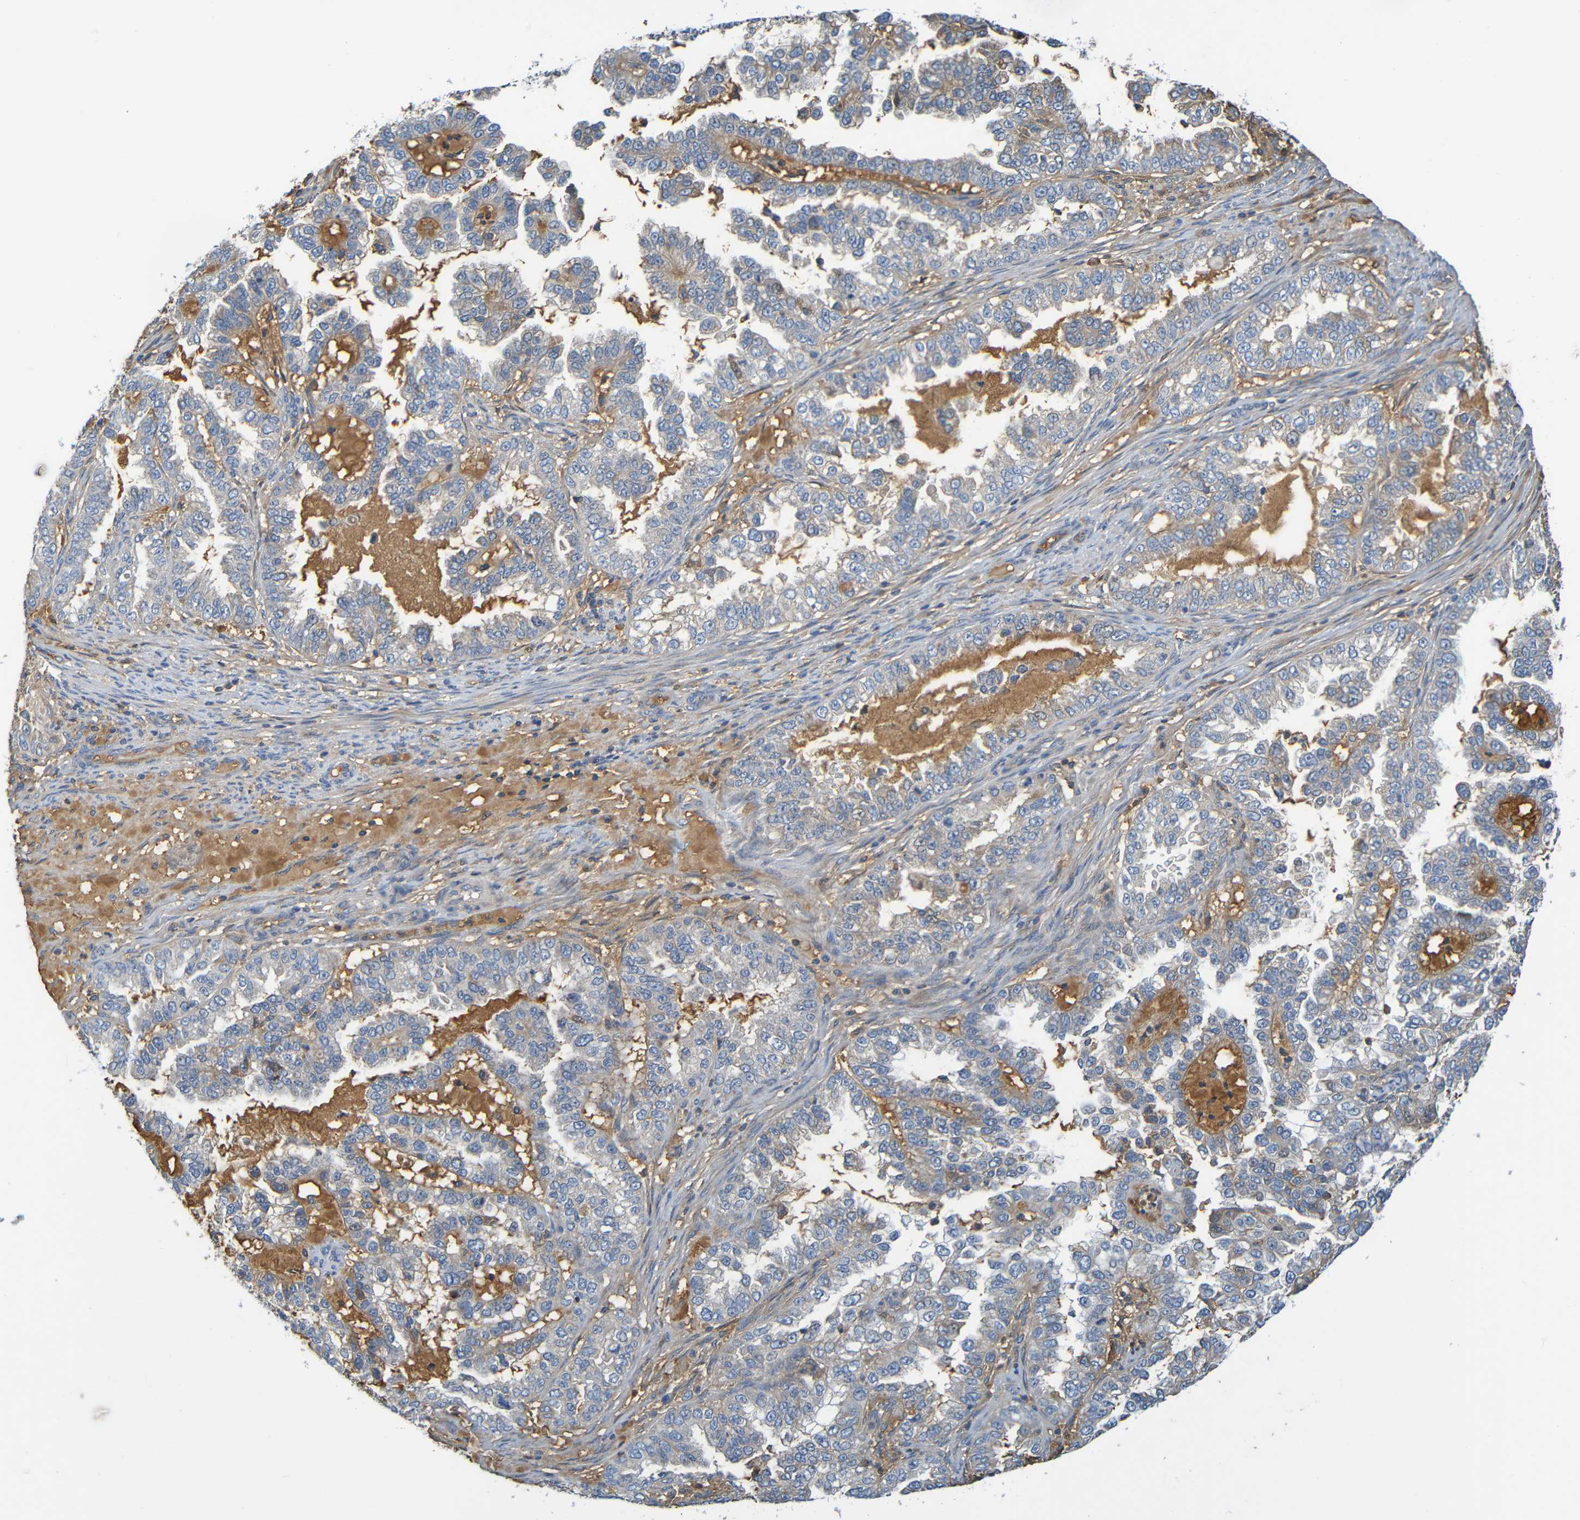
{"staining": {"intensity": "weak", "quantity": "<25%", "location": "cytoplasmic/membranous"}, "tissue": "endometrial cancer", "cell_type": "Tumor cells", "image_type": "cancer", "snomed": [{"axis": "morphology", "description": "Adenocarcinoma, NOS"}, {"axis": "topography", "description": "Endometrium"}], "caption": "DAB (3,3'-diaminobenzidine) immunohistochemical staining of endometrial adenocarcinoma demonstrates no significant expression in tumor cells. (DAB (3,3'-diaminobenzidine) immunohistochemistry with hematoxylin counter stain).", "gene": "C1QA", "patient": {"sex": "female", "age": 85}}